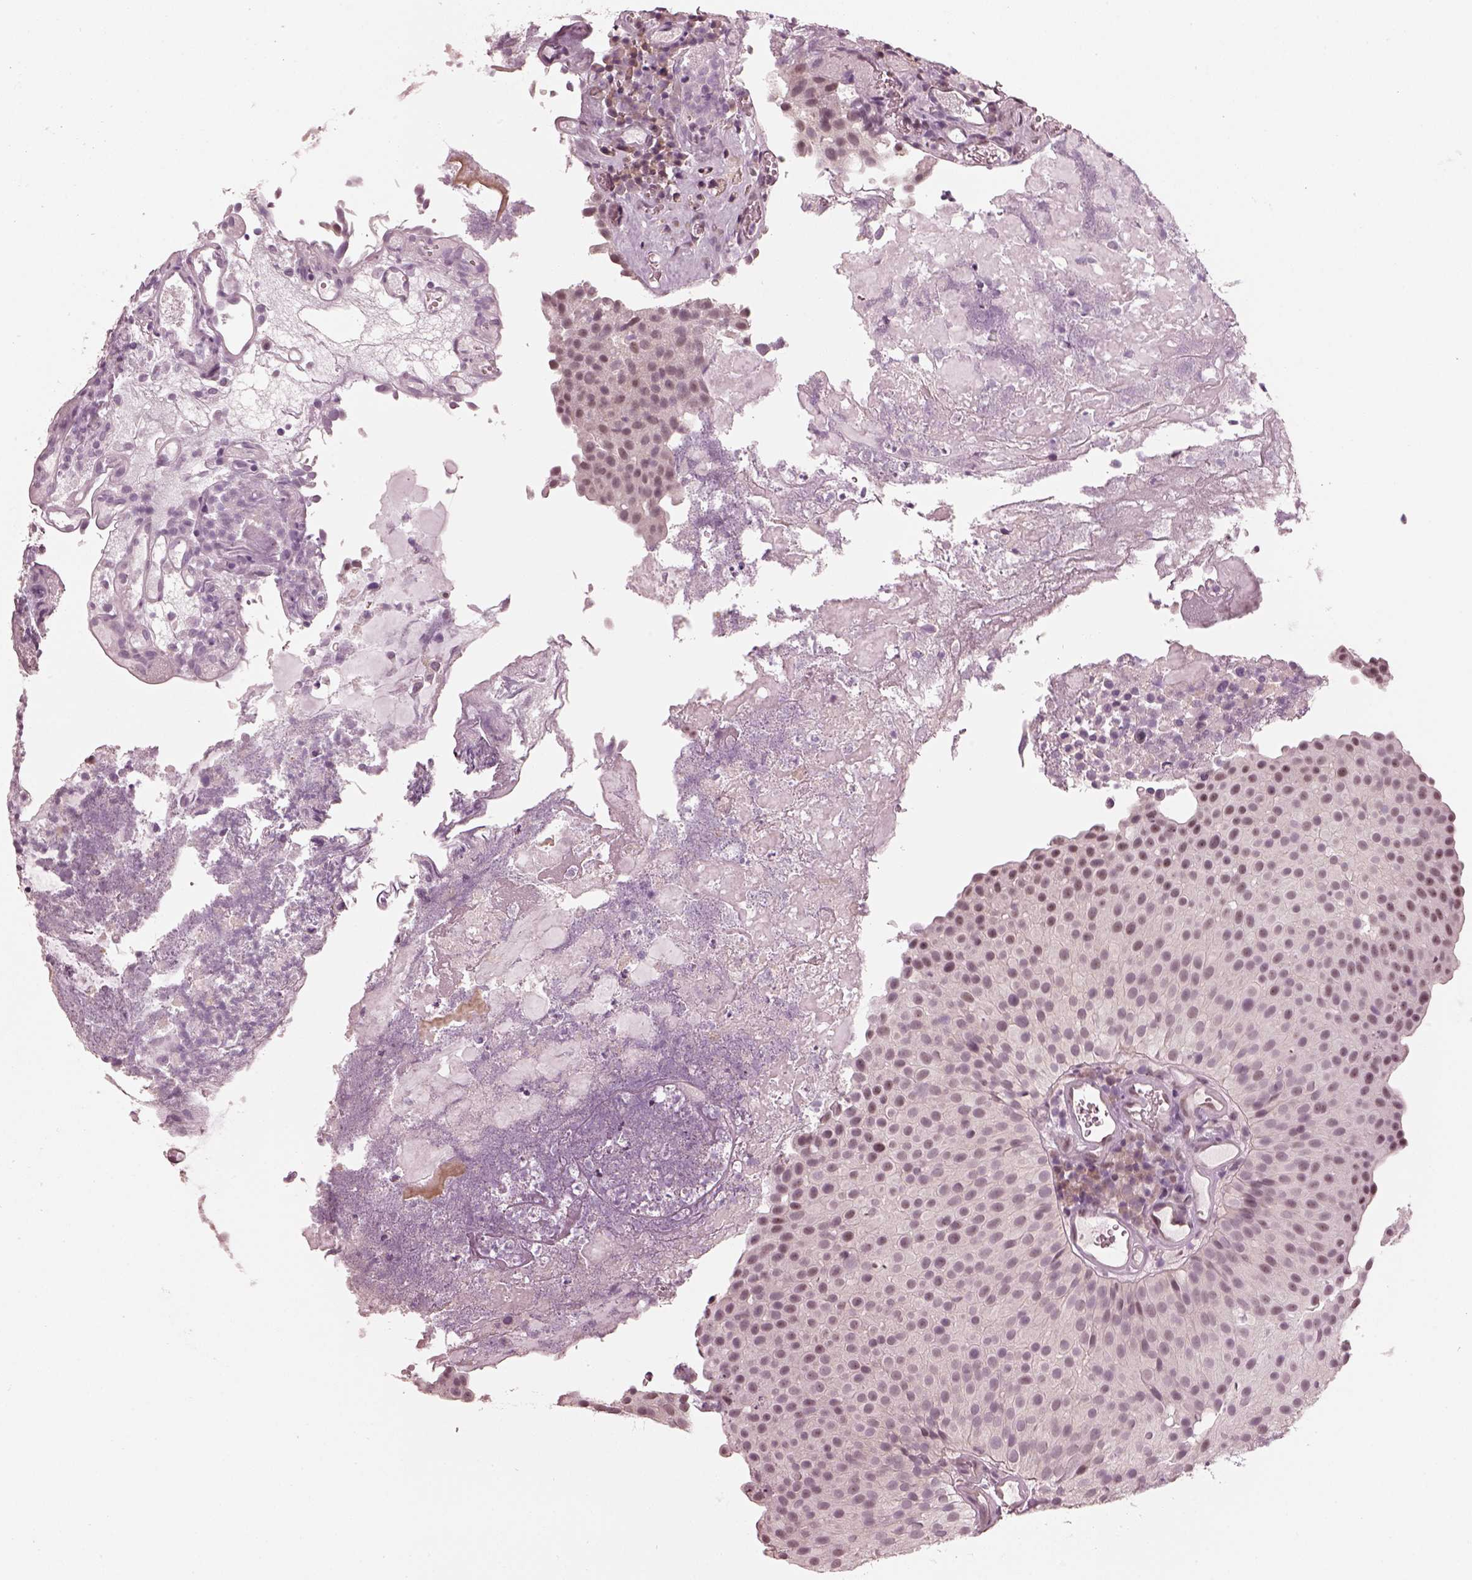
{"staining": {"intensity": "negative", "quantity": "none", "location": "none"}, "tissue": "urothelial cancer", "cell_type": "Tumor cells", "image_type": "cancer", "snomed": [{"axis": "morphology", "description": "Urothelial carcinoma, Low grade"}, {"axis": "topography", "description": "Urinary bladder"}], "caption": "Immunohistochemical staining of human urothelial cancer reveals no significant positivity in tumor cells. (Stains: DAB immunohistochemistry (IHC) with hematoxylin counter stain, Microscopy: brightfield microscopy at high magnification).", "gene": "RPGRIP1", "patient": {"sex": "female", "age": 87}}